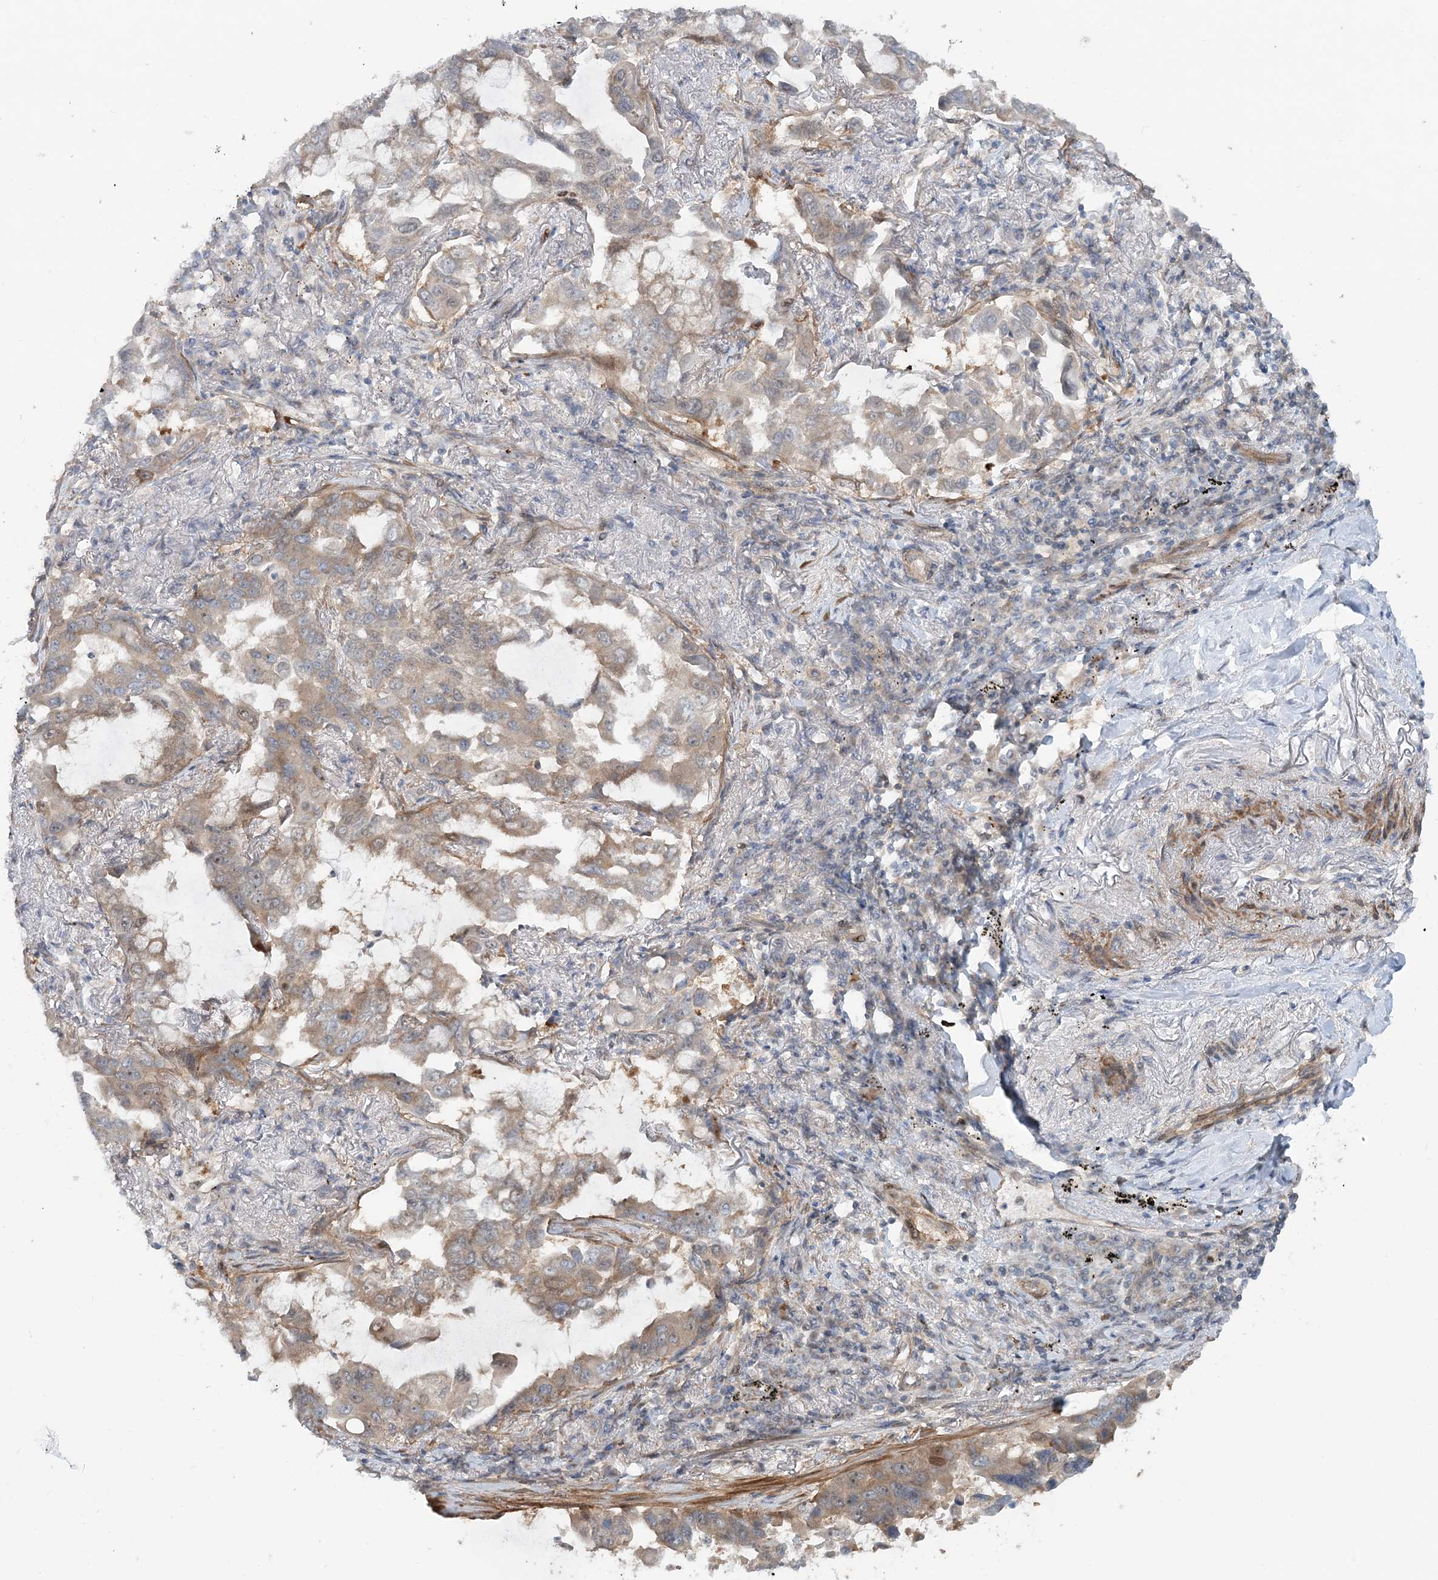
{"staining": {"intensity": "weak", "quantity": "25%-75%", "location": "cytoplasmic/membranous"}, "tissue": "lung cancer", "cell_type": "Tumor cells", "image_type": "cancer", "snomed": [{"axis": "morphology", "description": "Adenocarcinoma, NOS"}, {"axis": "topography", "description": "Lung"}], "caption": "The image demonstrates a brown stain indicating the presence of a protein in the cytoplasmic/membranous of tumor cells in lung adenocarcinoma. The staining was performed using DAB (3,3'-diaminobenzidine) to visualize the protein expression in brown, while the nuclei were stained in blue with hematoxylin (Magnification: 20x).", "gene": "GEMIN5", "patient": {"sex": "male", "age": 64}}